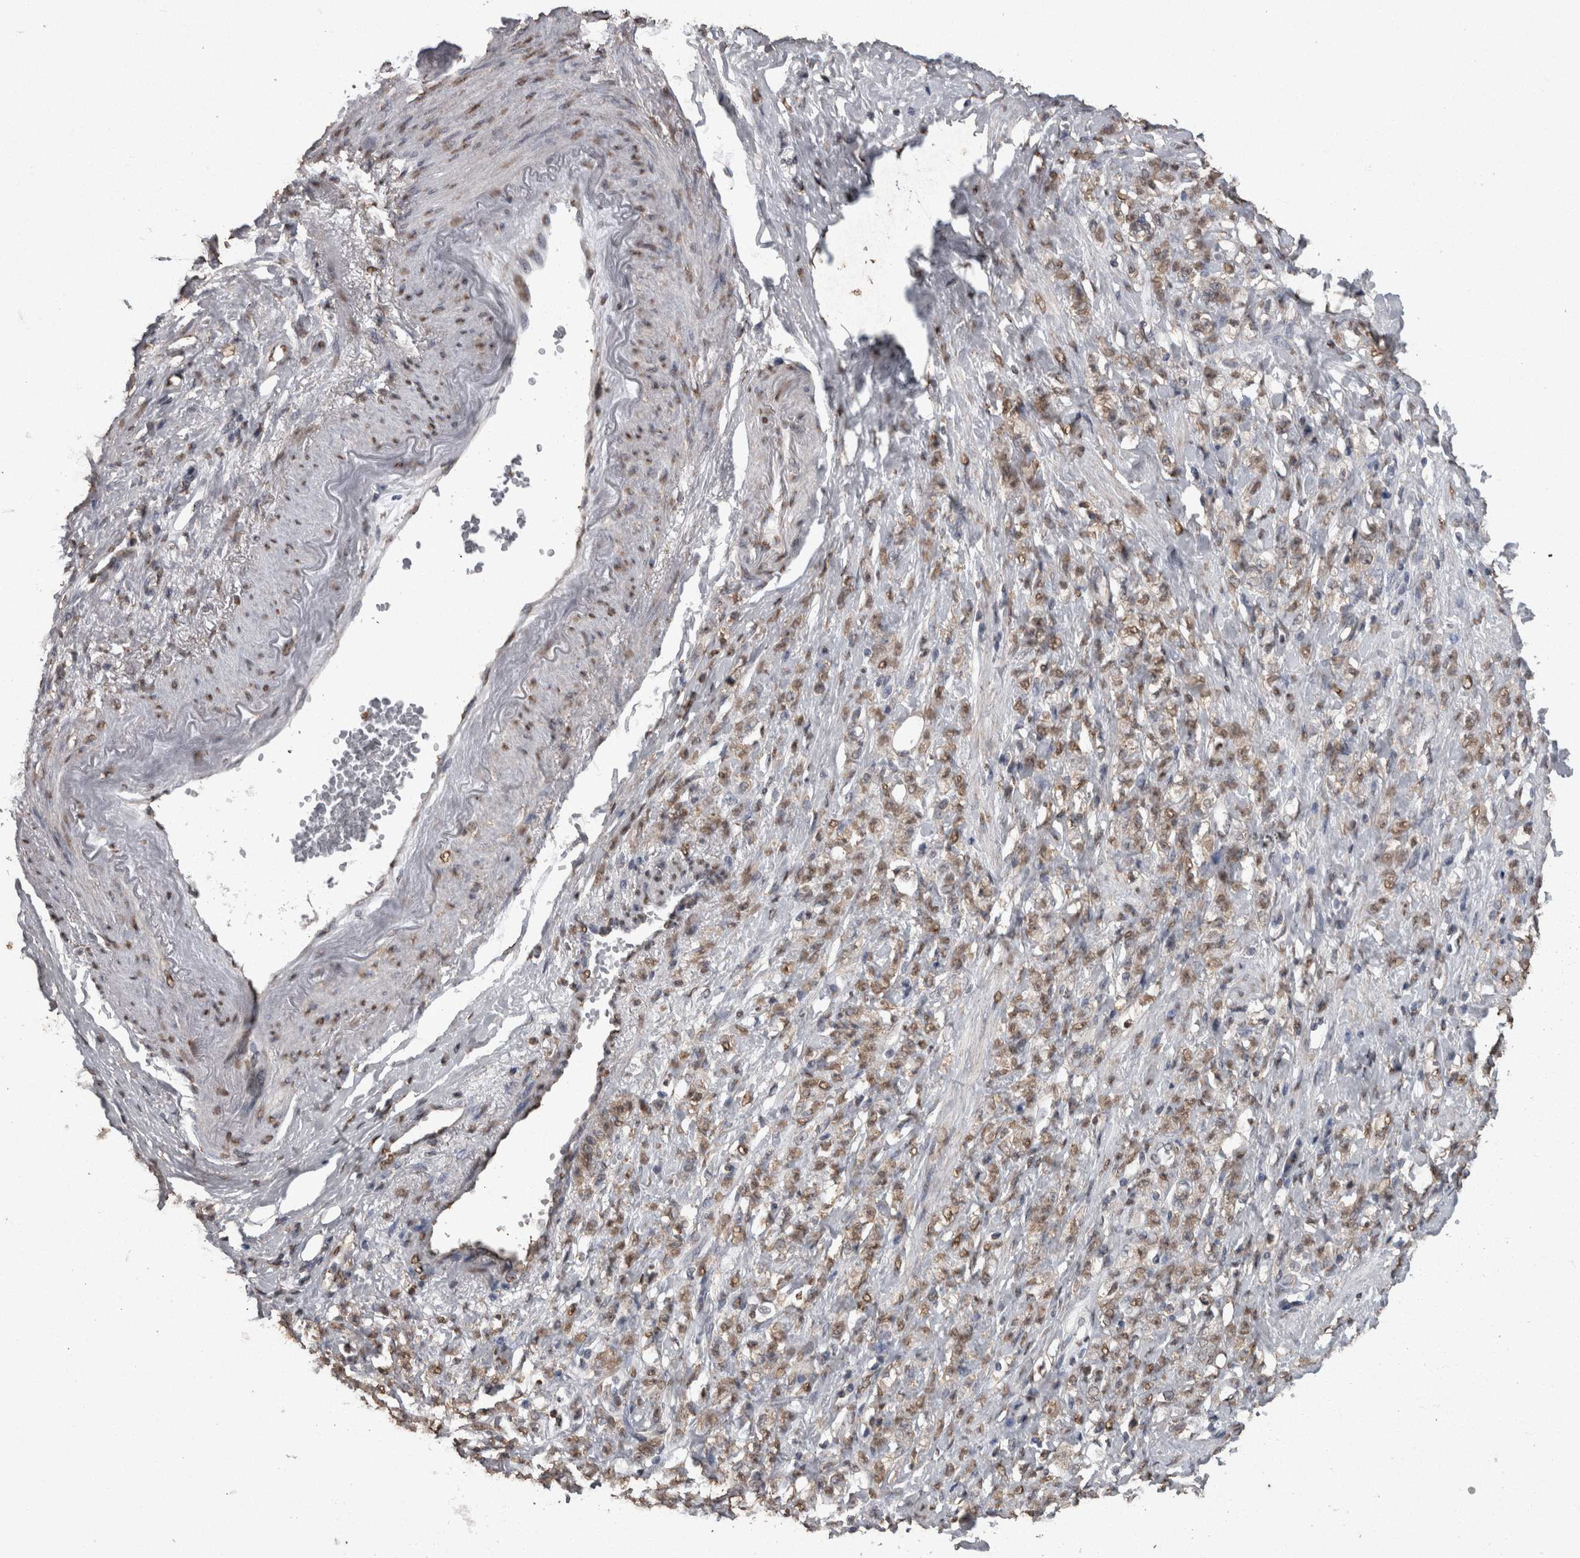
{"staining": {"intensity": "weak", "quantity": ">75%", "location": "nuclear"}, "tissue": "stomach cancer", "cell_type": "Tumor cells", "image_type": "cancer", "snomed": [{"axis": "morphology", "description": "Adenocarcinoma, NOS"}, {"axis": "topography", "description": "Stomach"}], "caption": "A low amount of weak nuclear expression is seen in about >75% of tumor cells in stomach adenocarcinoma tissue. Using DAB (brown) and hematoxylin (blue) stains, captured at high magnification using brightfield microscopy.", "gene": "SMAD7", "patient": {"sex": "male", "age": 82}}